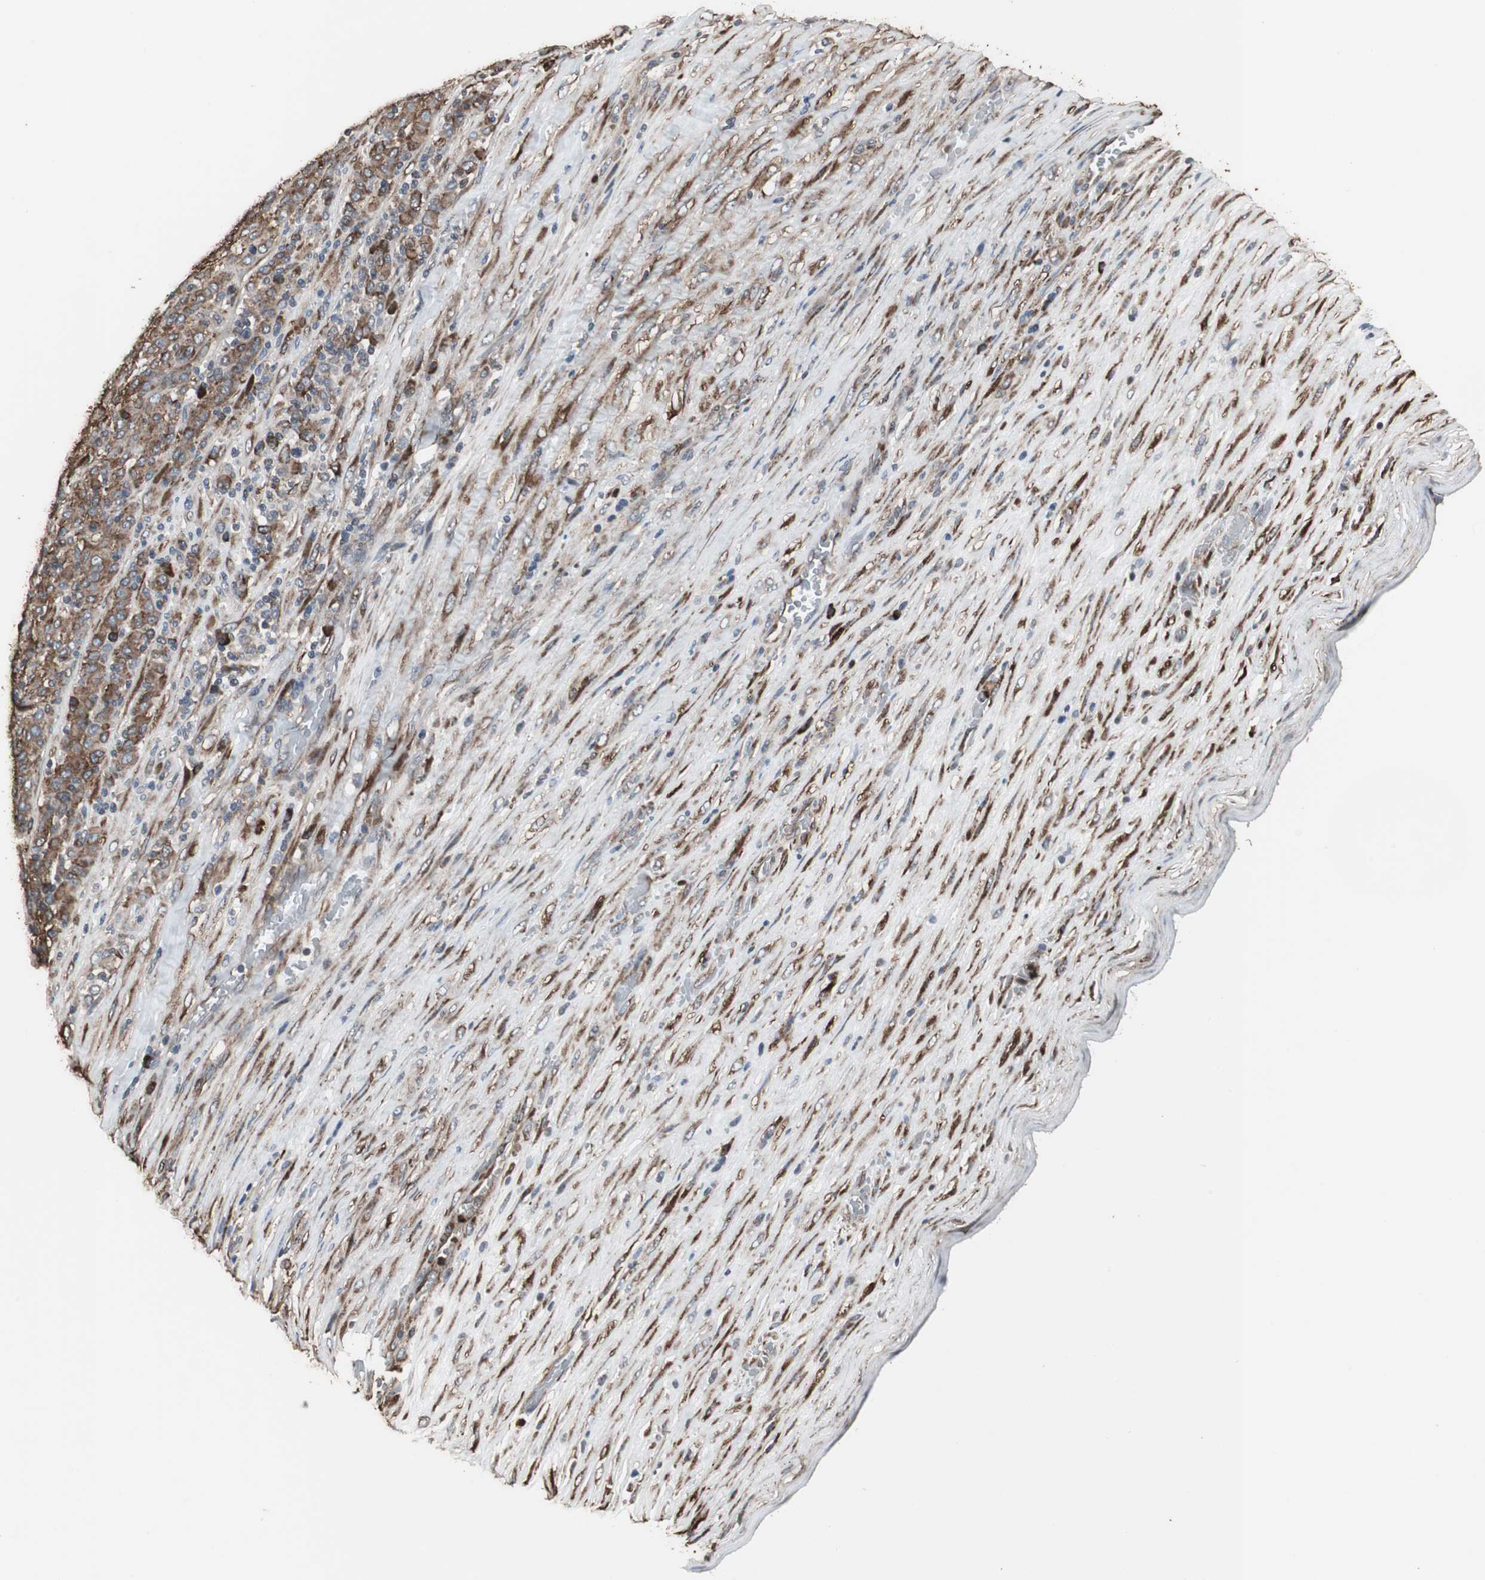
{"staining": {"intensity": "moderate", "quantity": ">75%", "location": "cytoplasmic/membranous"}, "tissue": "melanoma", "cell_type": "Tumor cells", "image_type": "cancer", "snomed": [{"axis": "morphology", "description": "Malignant melanoma, Metastatic site"}, {"axis": "topography", "description": "Pancreas"}], "caption": "About >75% of tumor cells in melanoma display moderate cytoplasmic/membranous protein expression as visualized by brown immunohistochemical staining.", "gene": "CALU", "patient": {"sex": "female", "age": 30}}